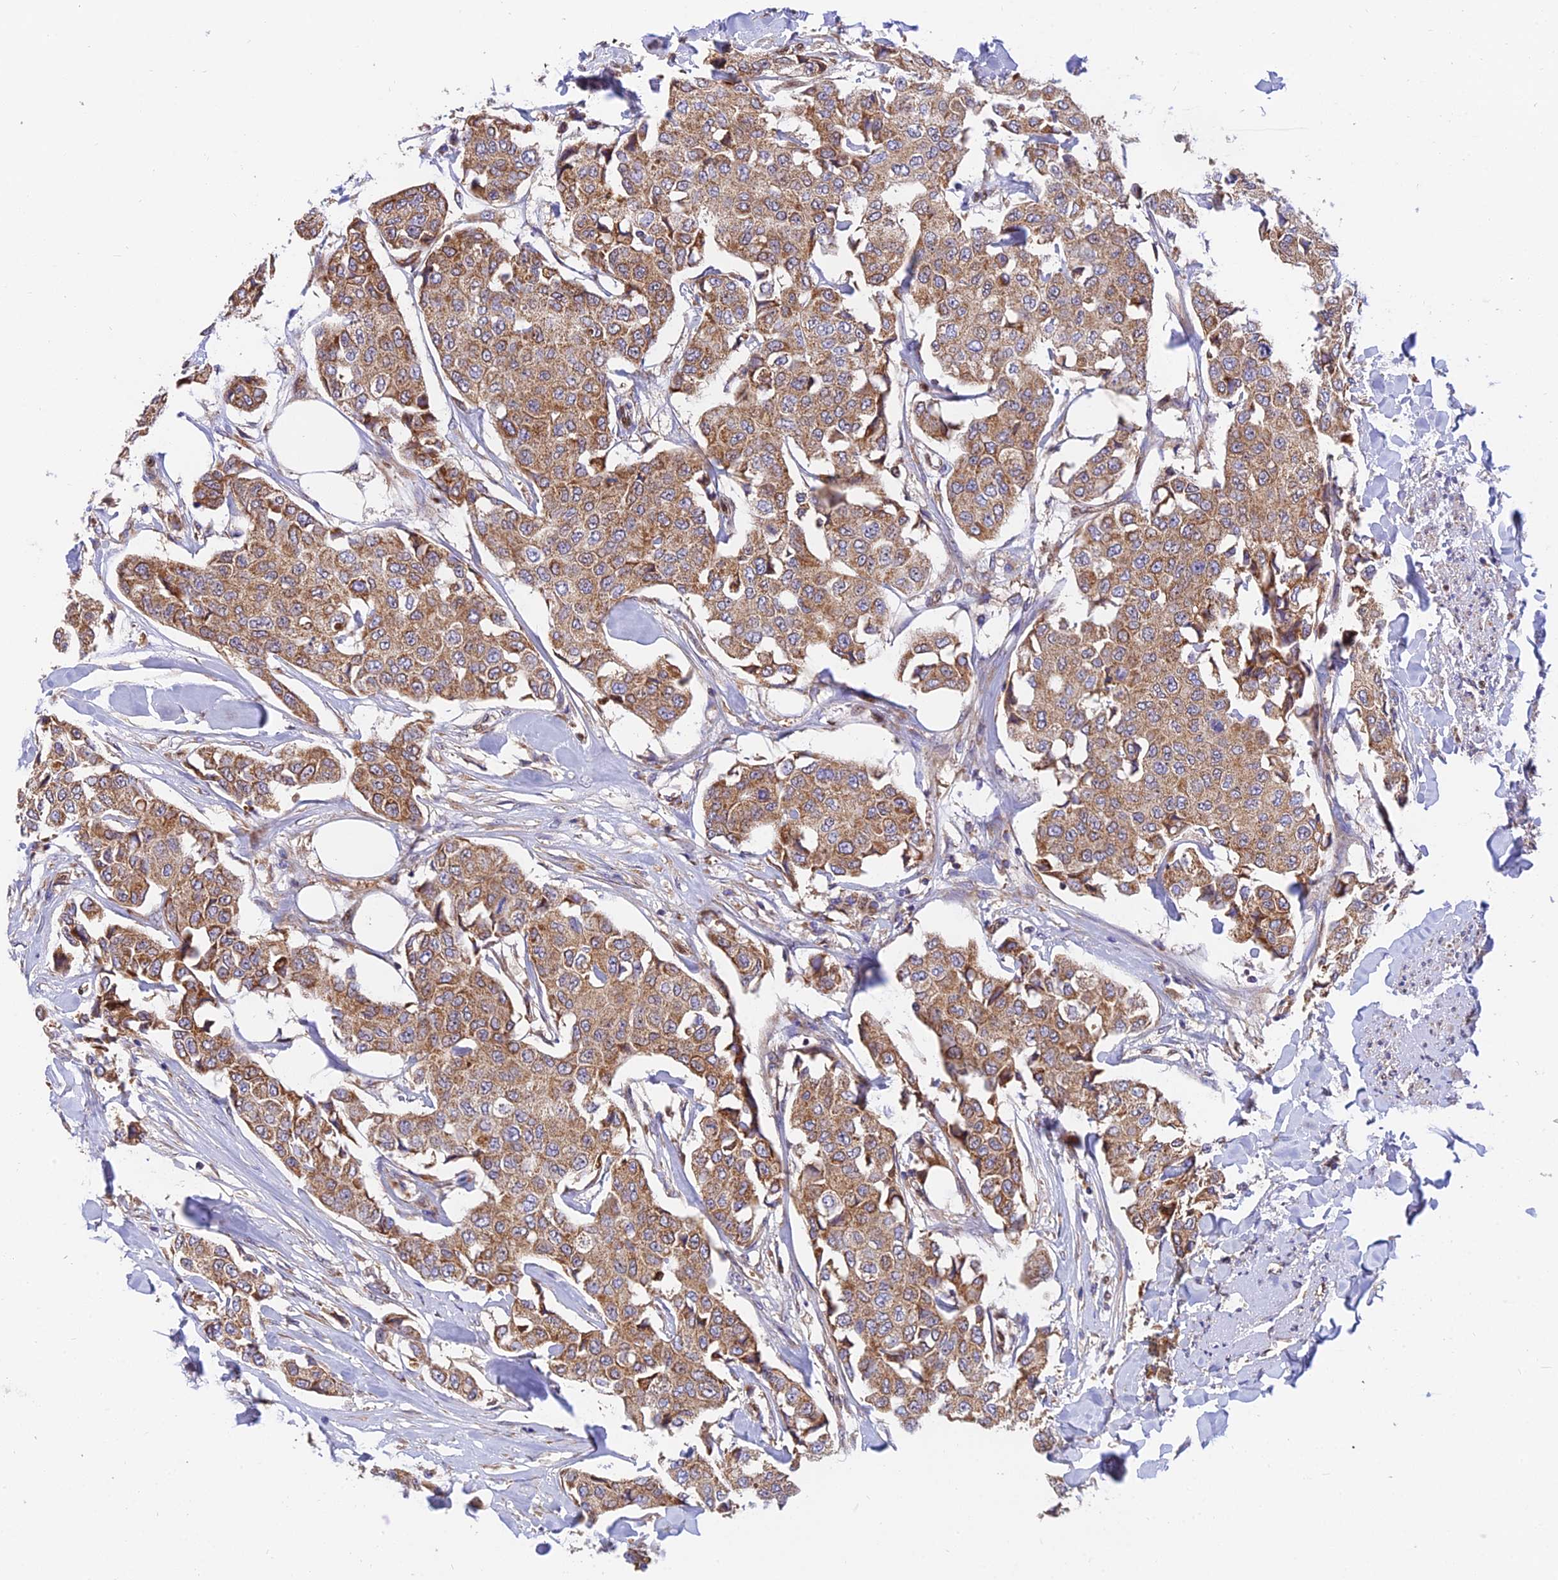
{"staining": {"intensity": "moderate", "quantity": ">75%", "location": "cytoplasmic/membranous"}, "tissue": "breast cancer", "cell_type": "Tumor cells", "image_type": "cancer", "snomed": [{"axis": "morphology", "description": "Duct carcinoma"}, {"axis": "topography", "description": "Breast"}], "caption": "Immunohistochemical staining of human breast intraductal carcinoma exhibits medium levels of moderate cytoplasmic/membranous positivity in approximately >75% of tumor cells. Using DAB (3,3'-diaminobenzidine) (brown) and hematoxylin (blue) stains, captured at high magnification using brightfield microscopy.", "gene": "PODNL1", "patient": {"sex": "female", "age": 80}}